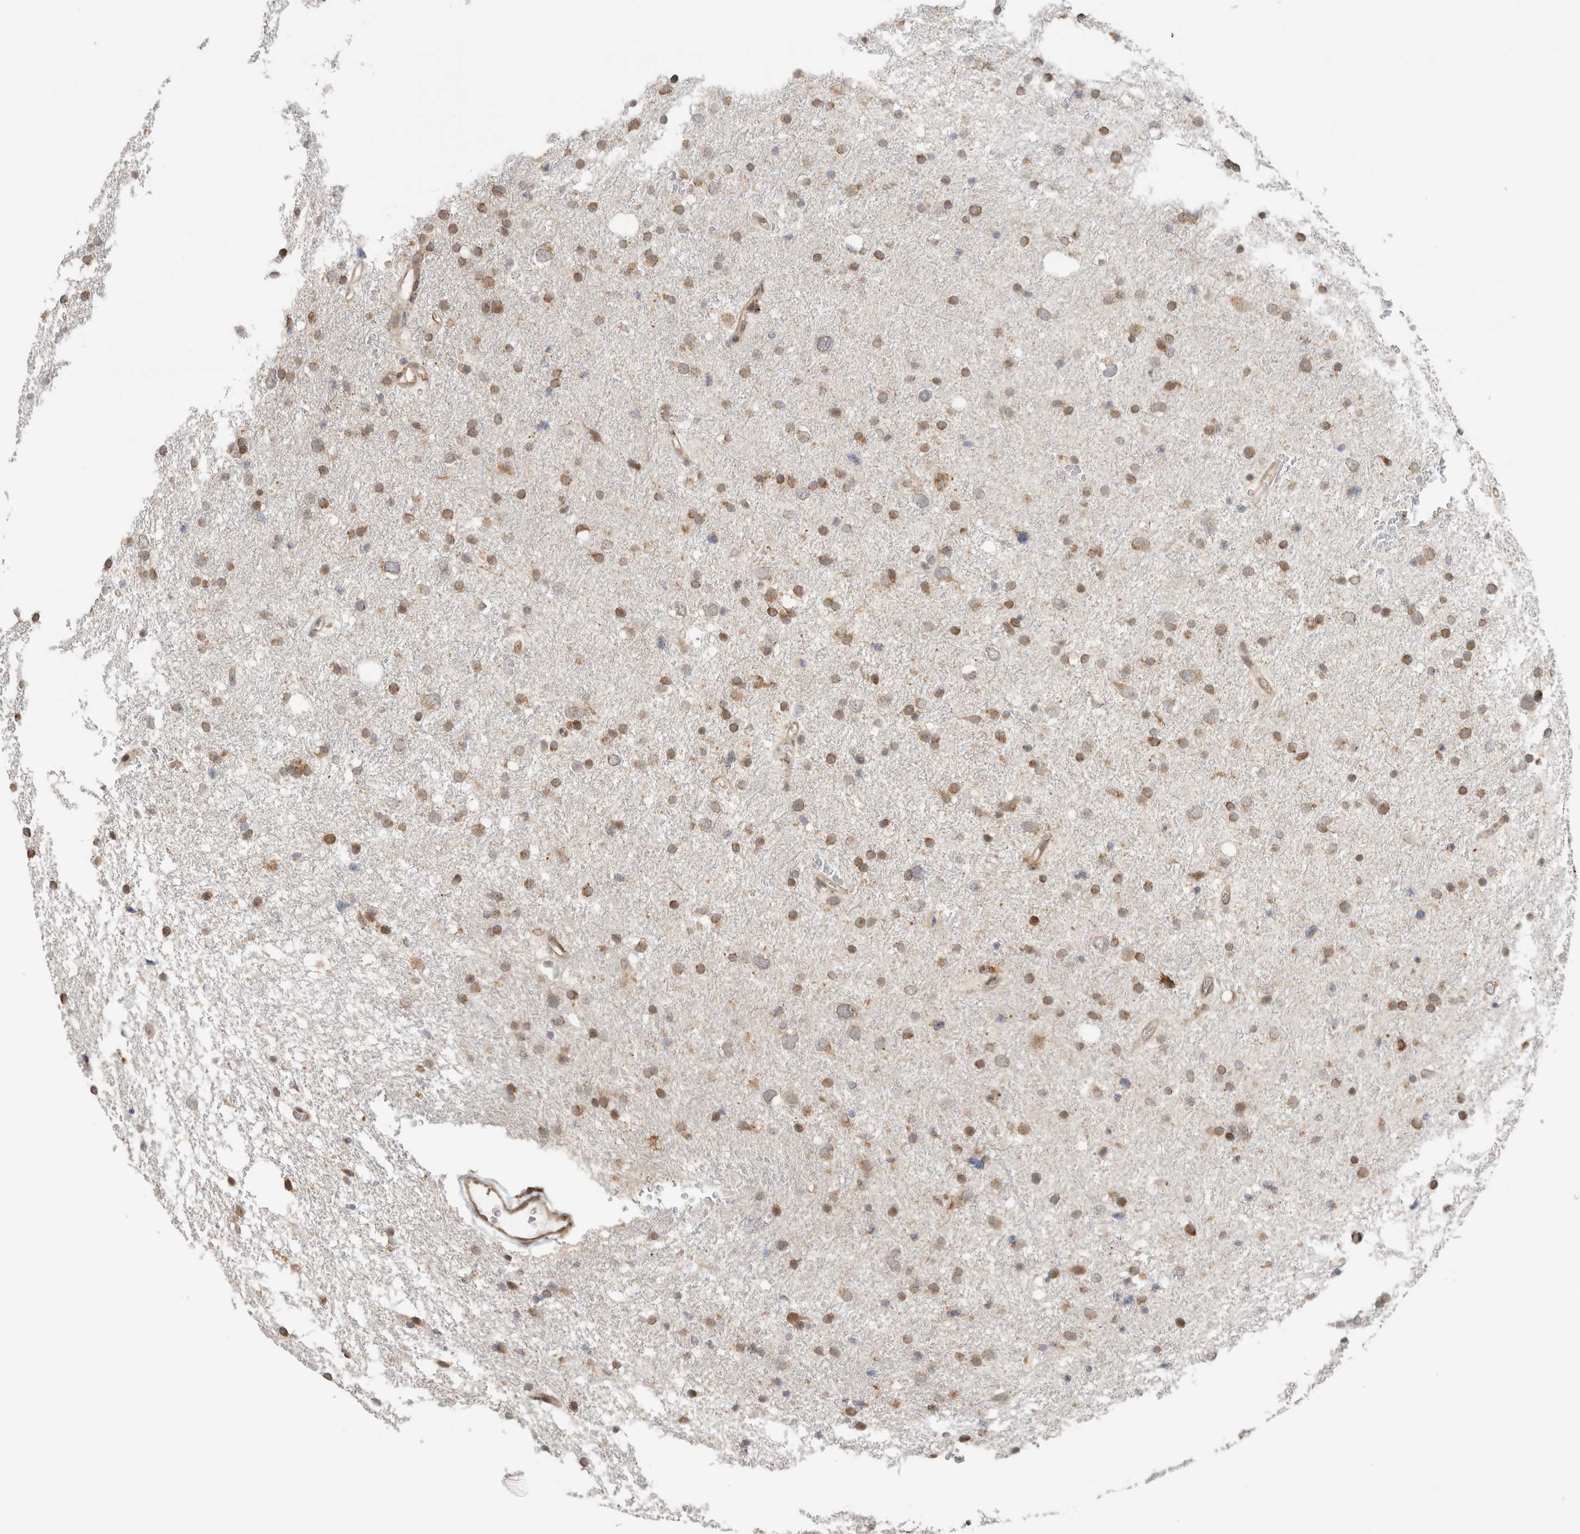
{"staining": {"intensity": "moderate", "quantity": "25%-75%", "location": "cytoplasmic/membranous"}, "tissue": "glioma", "cell_type": "Tumor cells", "image_type": "cancer", "snomed": [{"axis": "morphology", "description": "Glioma, malignant, Low grade"}, {"axis": "topography", "description": "Brain"}], "caption": "Glioma stained with DAB immunohistochemistry (IHC) exhibits medium levels of moderate cytoplasmic/membranous staining in approximately 25%-75% of tumor cells.", "gene": "MS4A7", "patient": {"sex": "female", "age": 37}}